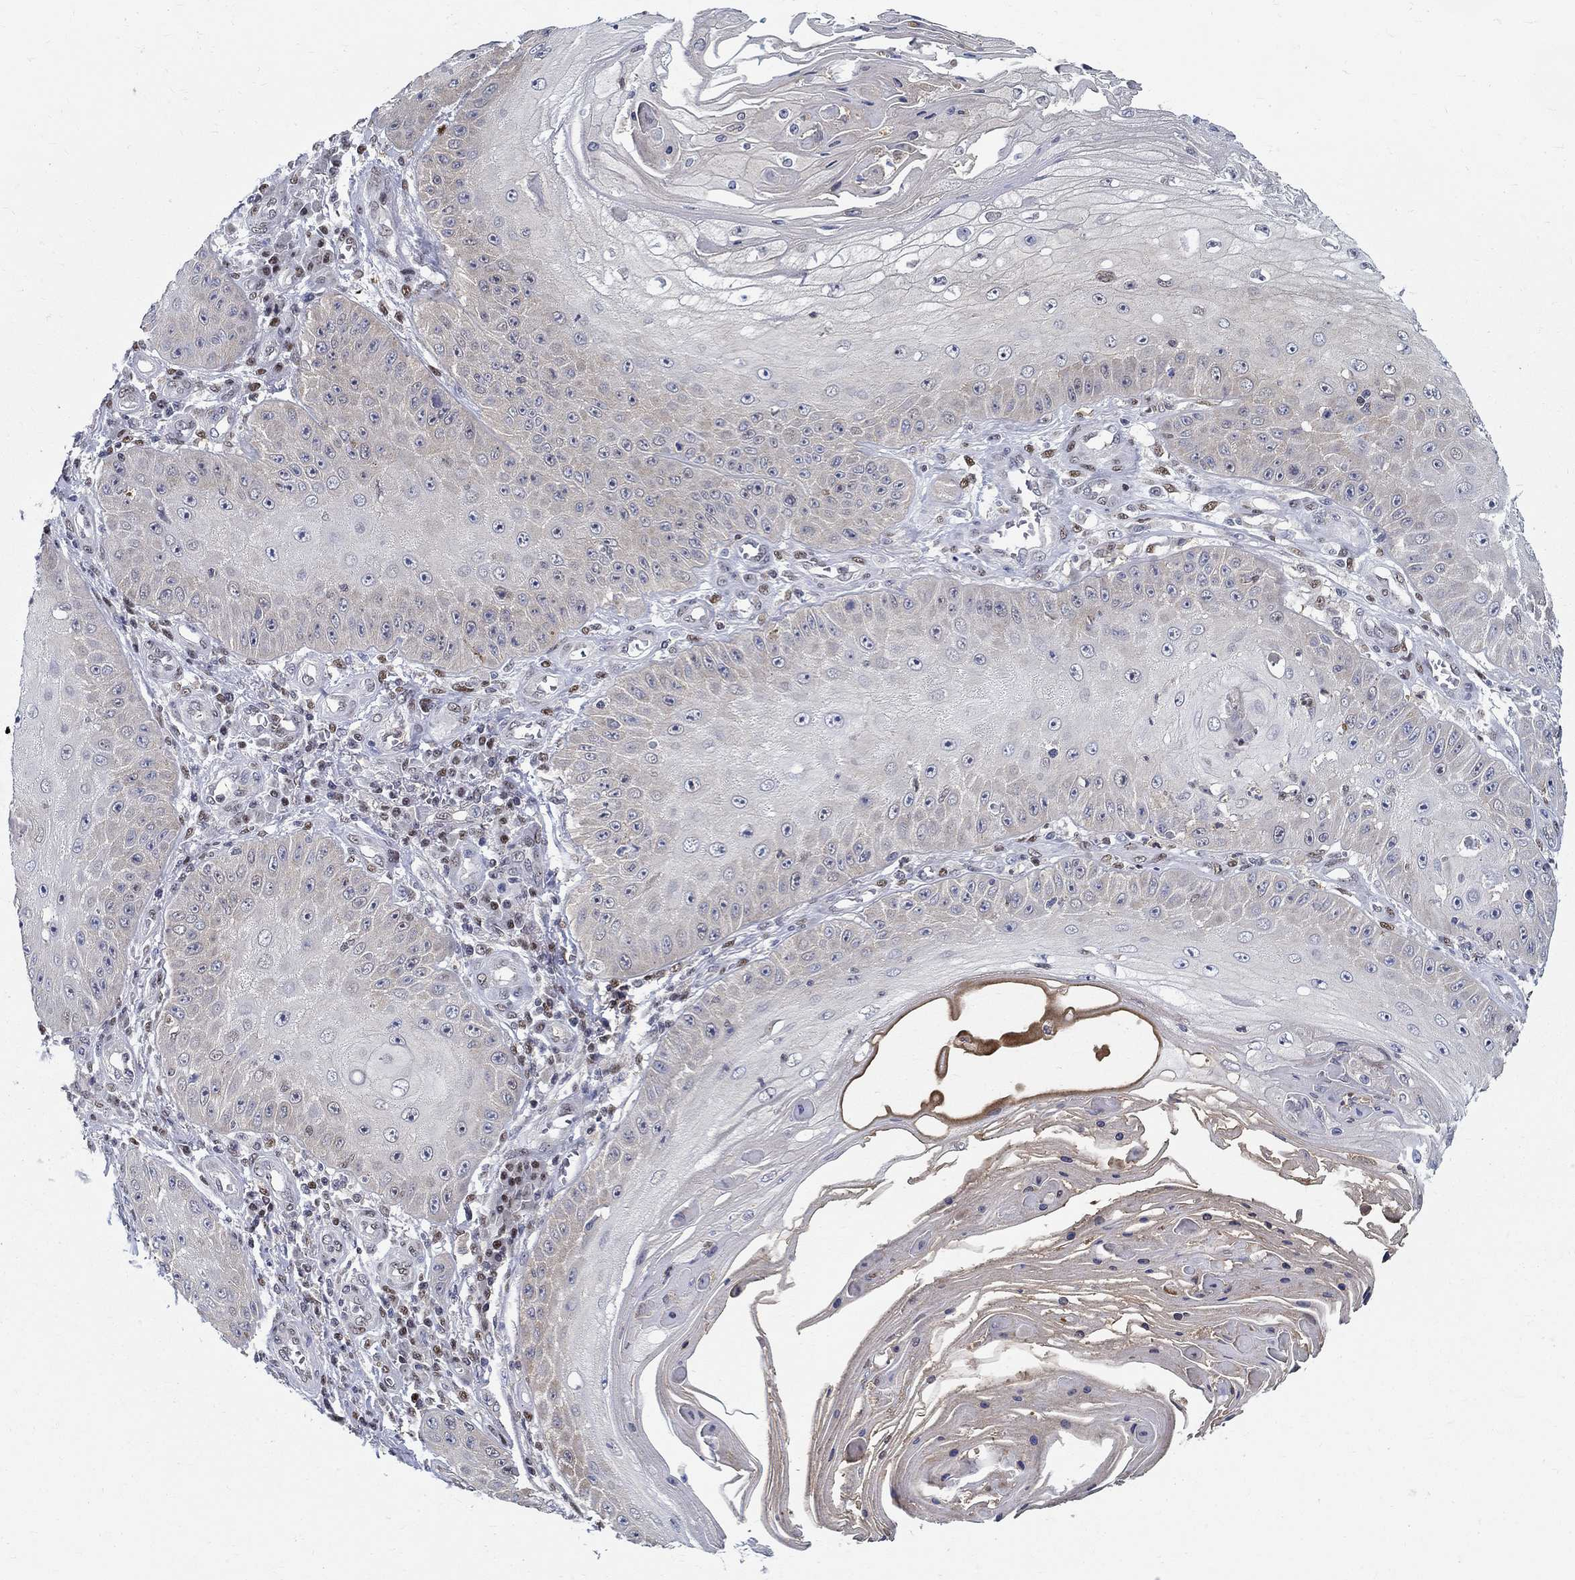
{"staining": {"intensity": "negative", "quantity": "none", "location": "none"}, "tissue": "skin cancer", "cell_type": "Tumor cells", "image_type": "cancer", "snomed": [{"axis": "morphology", "description": "Squamous cell carcinoma, NOS"}, {"axis": "topography", "description": "Skin"}], "caption": "Immunohistochemical staining of skin squamous cell carcinoma reveals no significant positivity in tumor cells.", "gene": "ZNF594", "patient": {"sex": "male", "age": 70}}